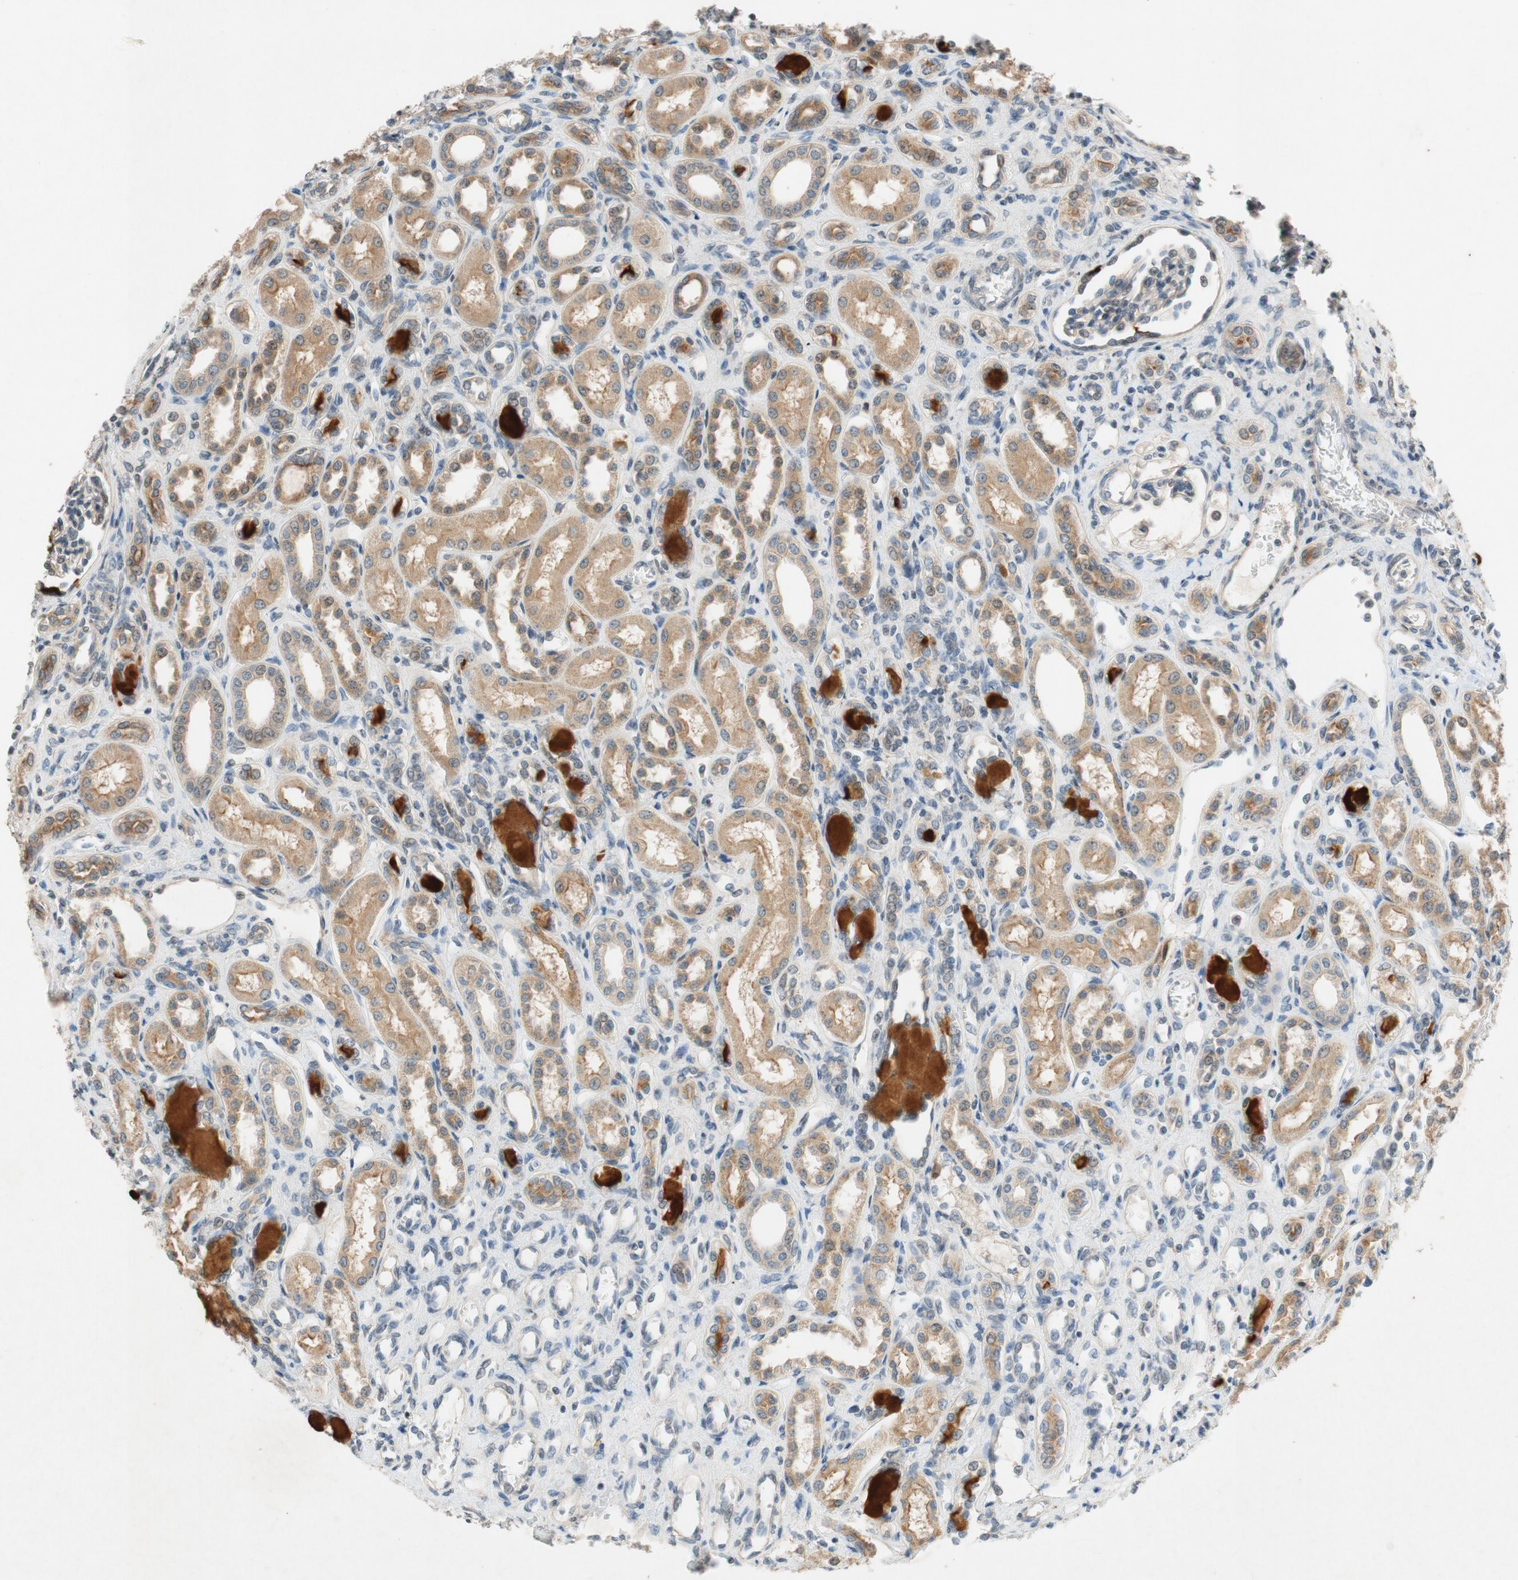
{"staining": {"intensity": "weak", "quantity": ">75%", "location": "cytoplasmic/membranous"}, "tissue": "kidney", "cell_type": "Cells in glomeruli", "image_type": "normal", "snomed": [{"axis": "morphology", "description": "Normal tissue, NOS"}, {"axis": "topography", "description": "Kidney"}], "caption": "Immunohistochemistry image of unremarkable kidney stained for a protein (brown), which demonstrates low levels of weak cytoplasmic/membranous expression in approximately >75% of cells in glomeruli.", "gene": "ATP2C1", "patient": {"sex": "male", "age": 7}}